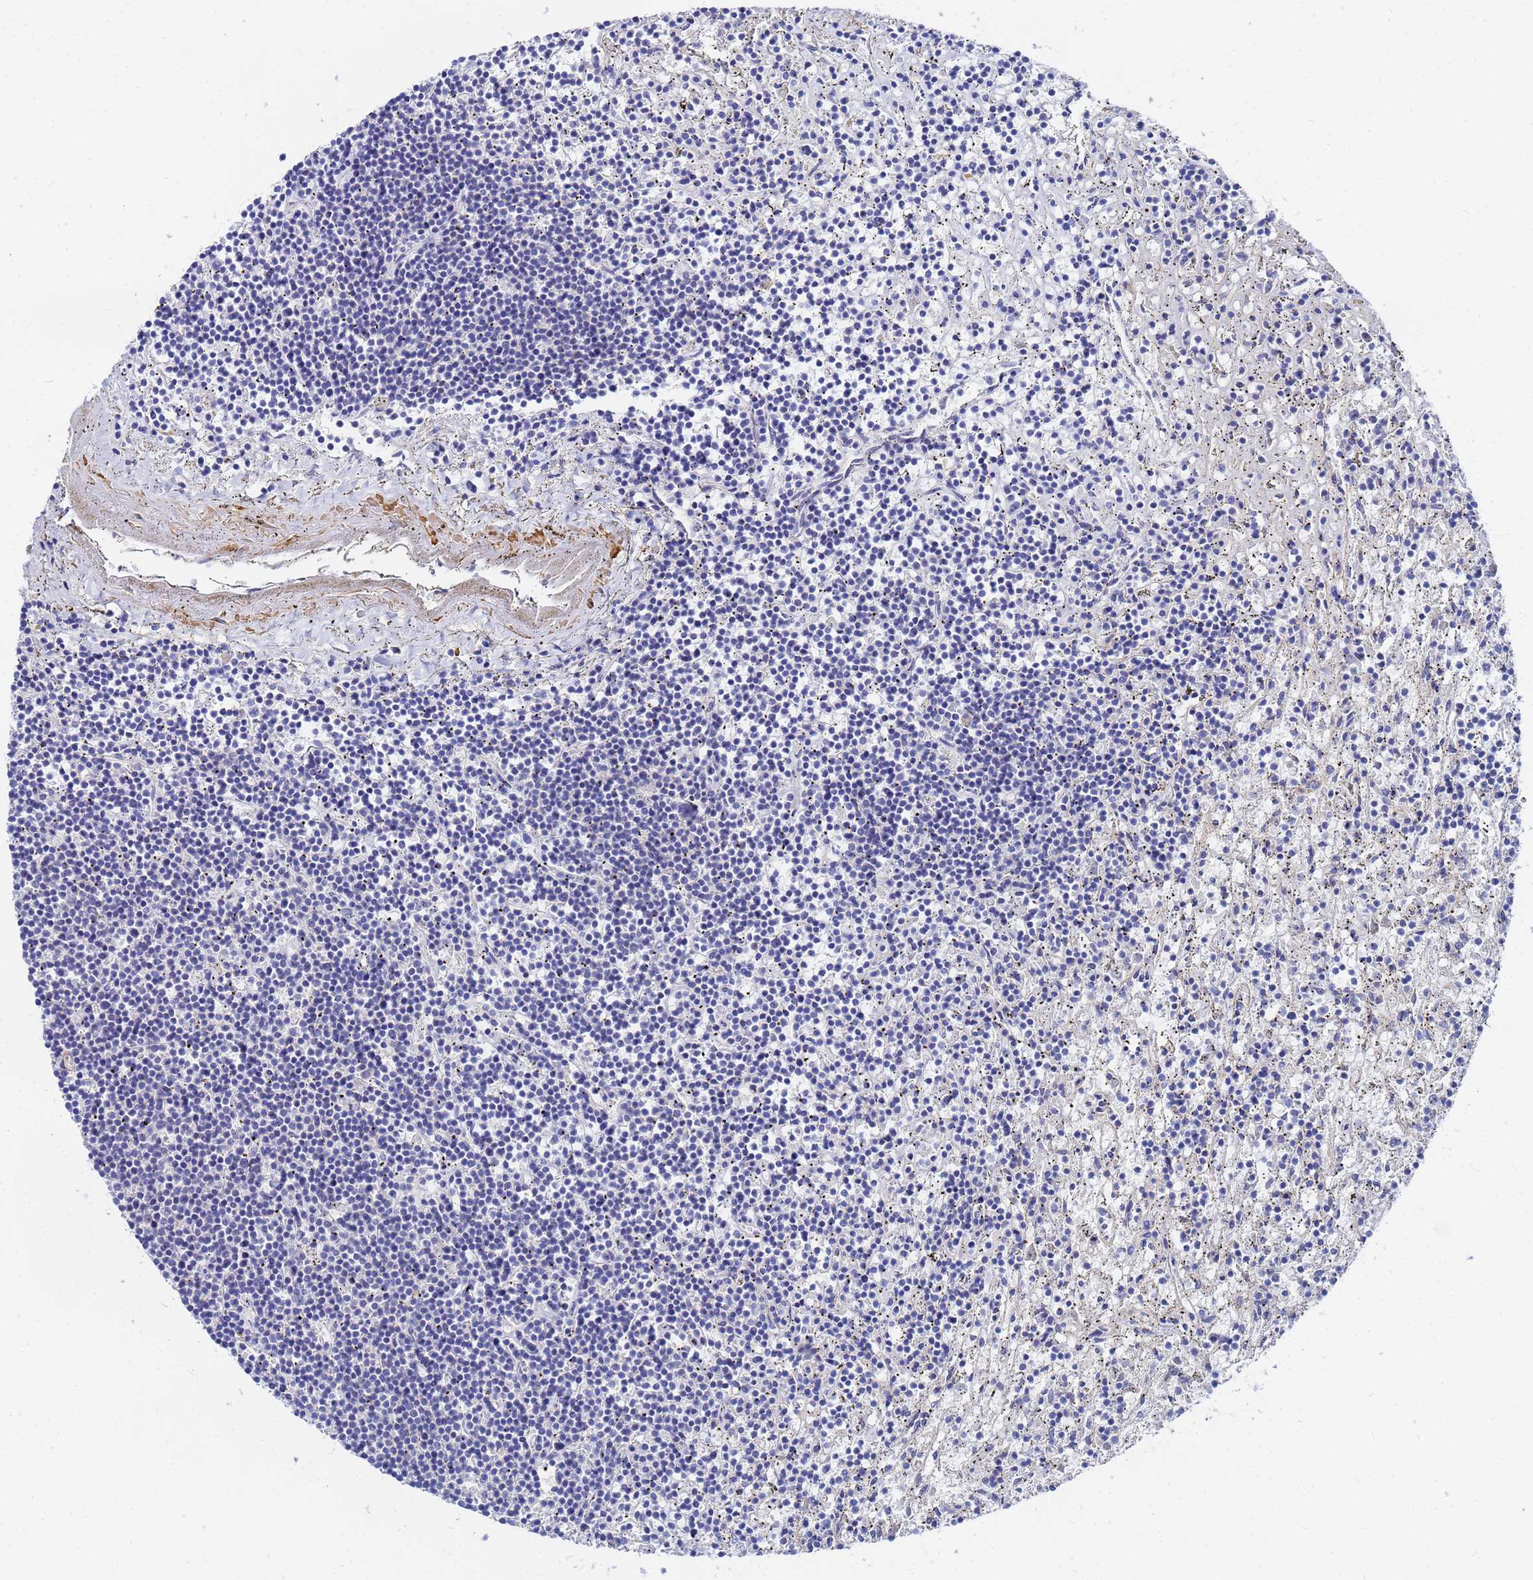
{"staining": {"intensity": "negative", "quantity": "none", "location": "none"}, "tissue": "lymphoma", "cell_type": "Tumor cells", "image_type": "cancer", "snomed": [{"axis": "morphology", "description": "Malignant lymphoma, non-Hodgkin's type, Low grade"}, {"axis": "topography", "description": "Spleen"}], "caption": "Tumor cells are negative for protein expression in human lymphoma.", "gene": "RAB39B", "patient": {"sex": "male", "age": 76}}